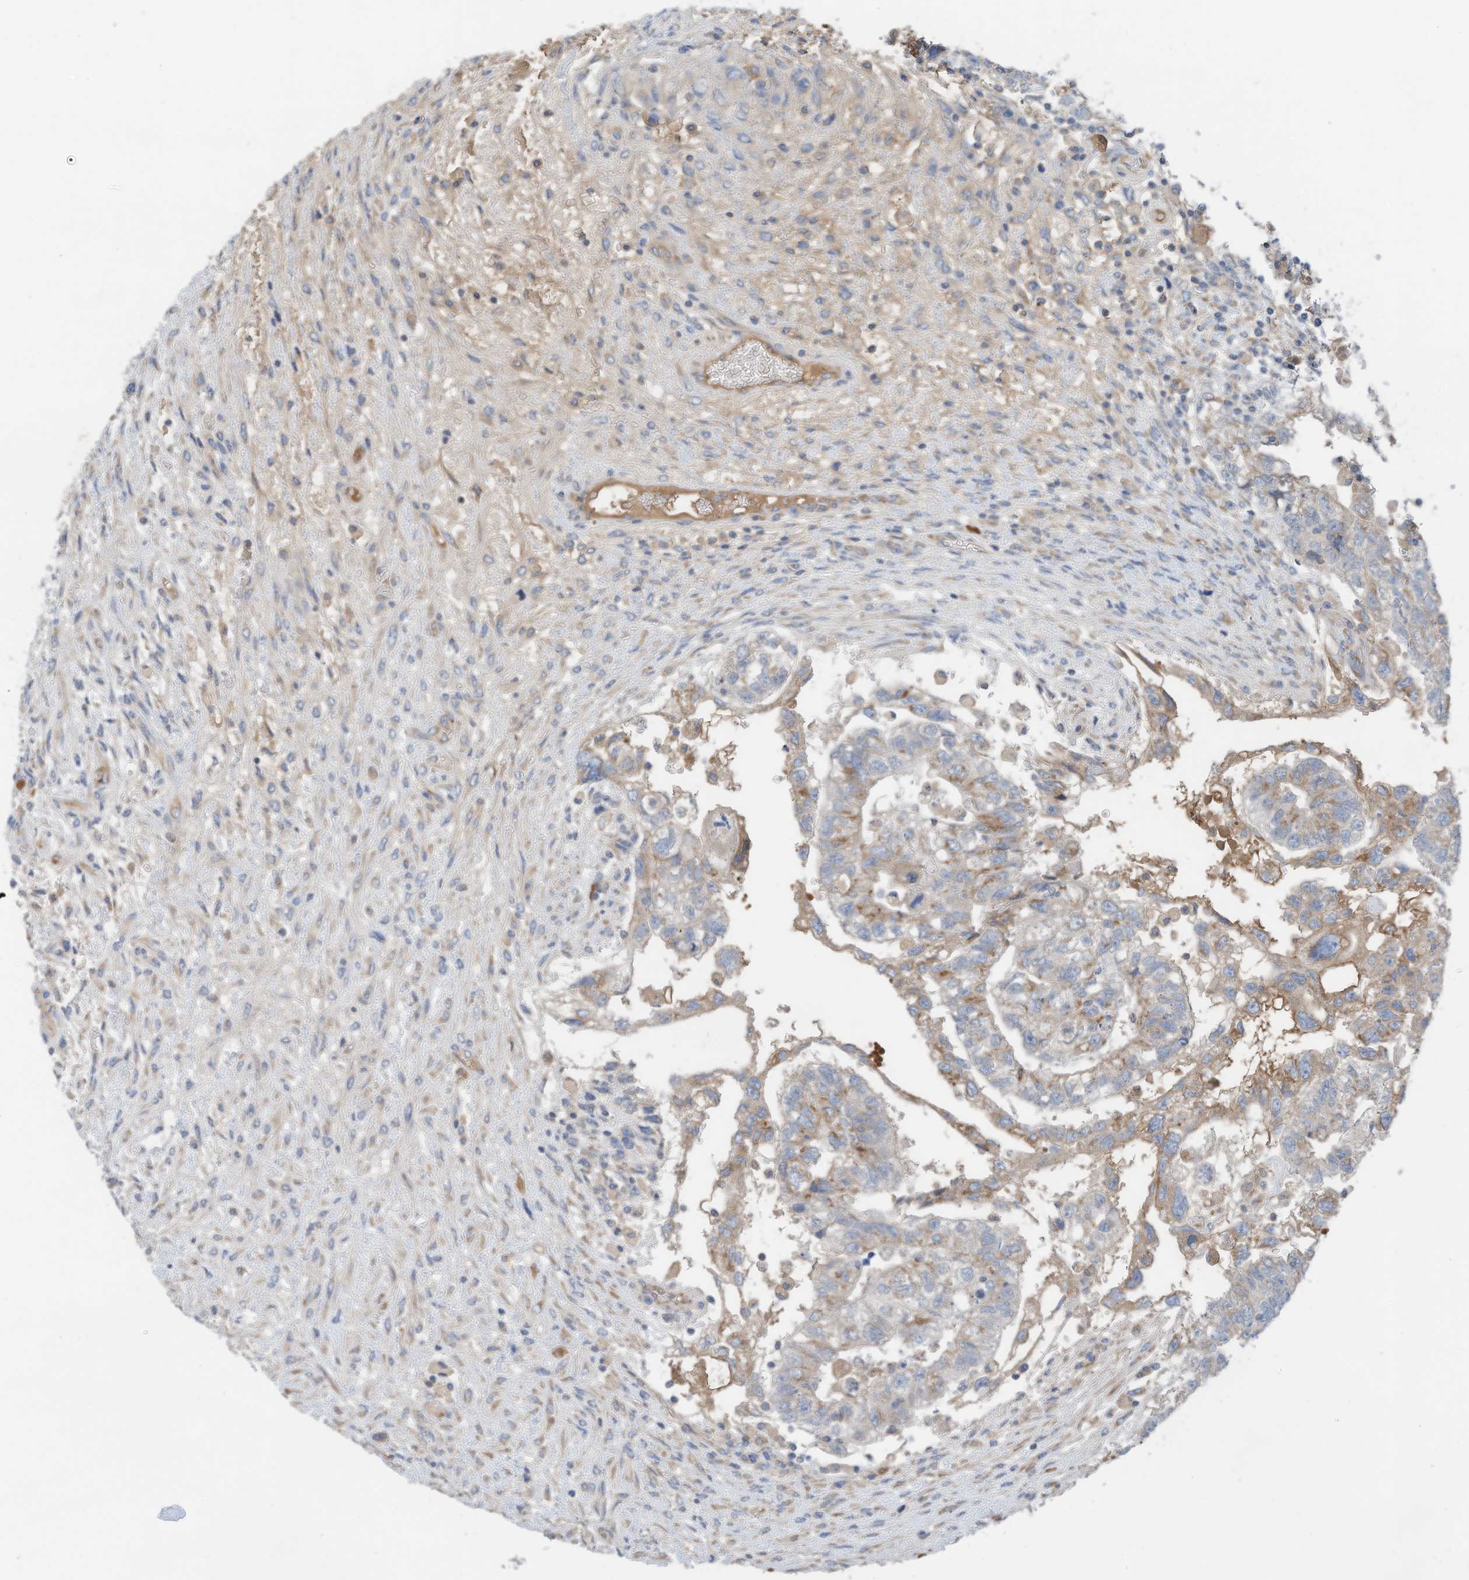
{"staining": {"intensity": "weak", "quantity": "<25%", "location": "cytoplasmic/membranous"}, "tissue": "testis cancer", "cell_type": "Tumor cells", "image_type": "cancer", "snomed": [{"axis": "morphology", "description": "Carcinoma, Embryonal, NOS"}, {"axis": "topography", "description": "Testis"}], "caption": "Immunohistochemical staining of testis cancer exhibits no significant positivity in tumor cells.", "gene": "SLC5A11", "patient": {"sex": "male", "age": 36}}